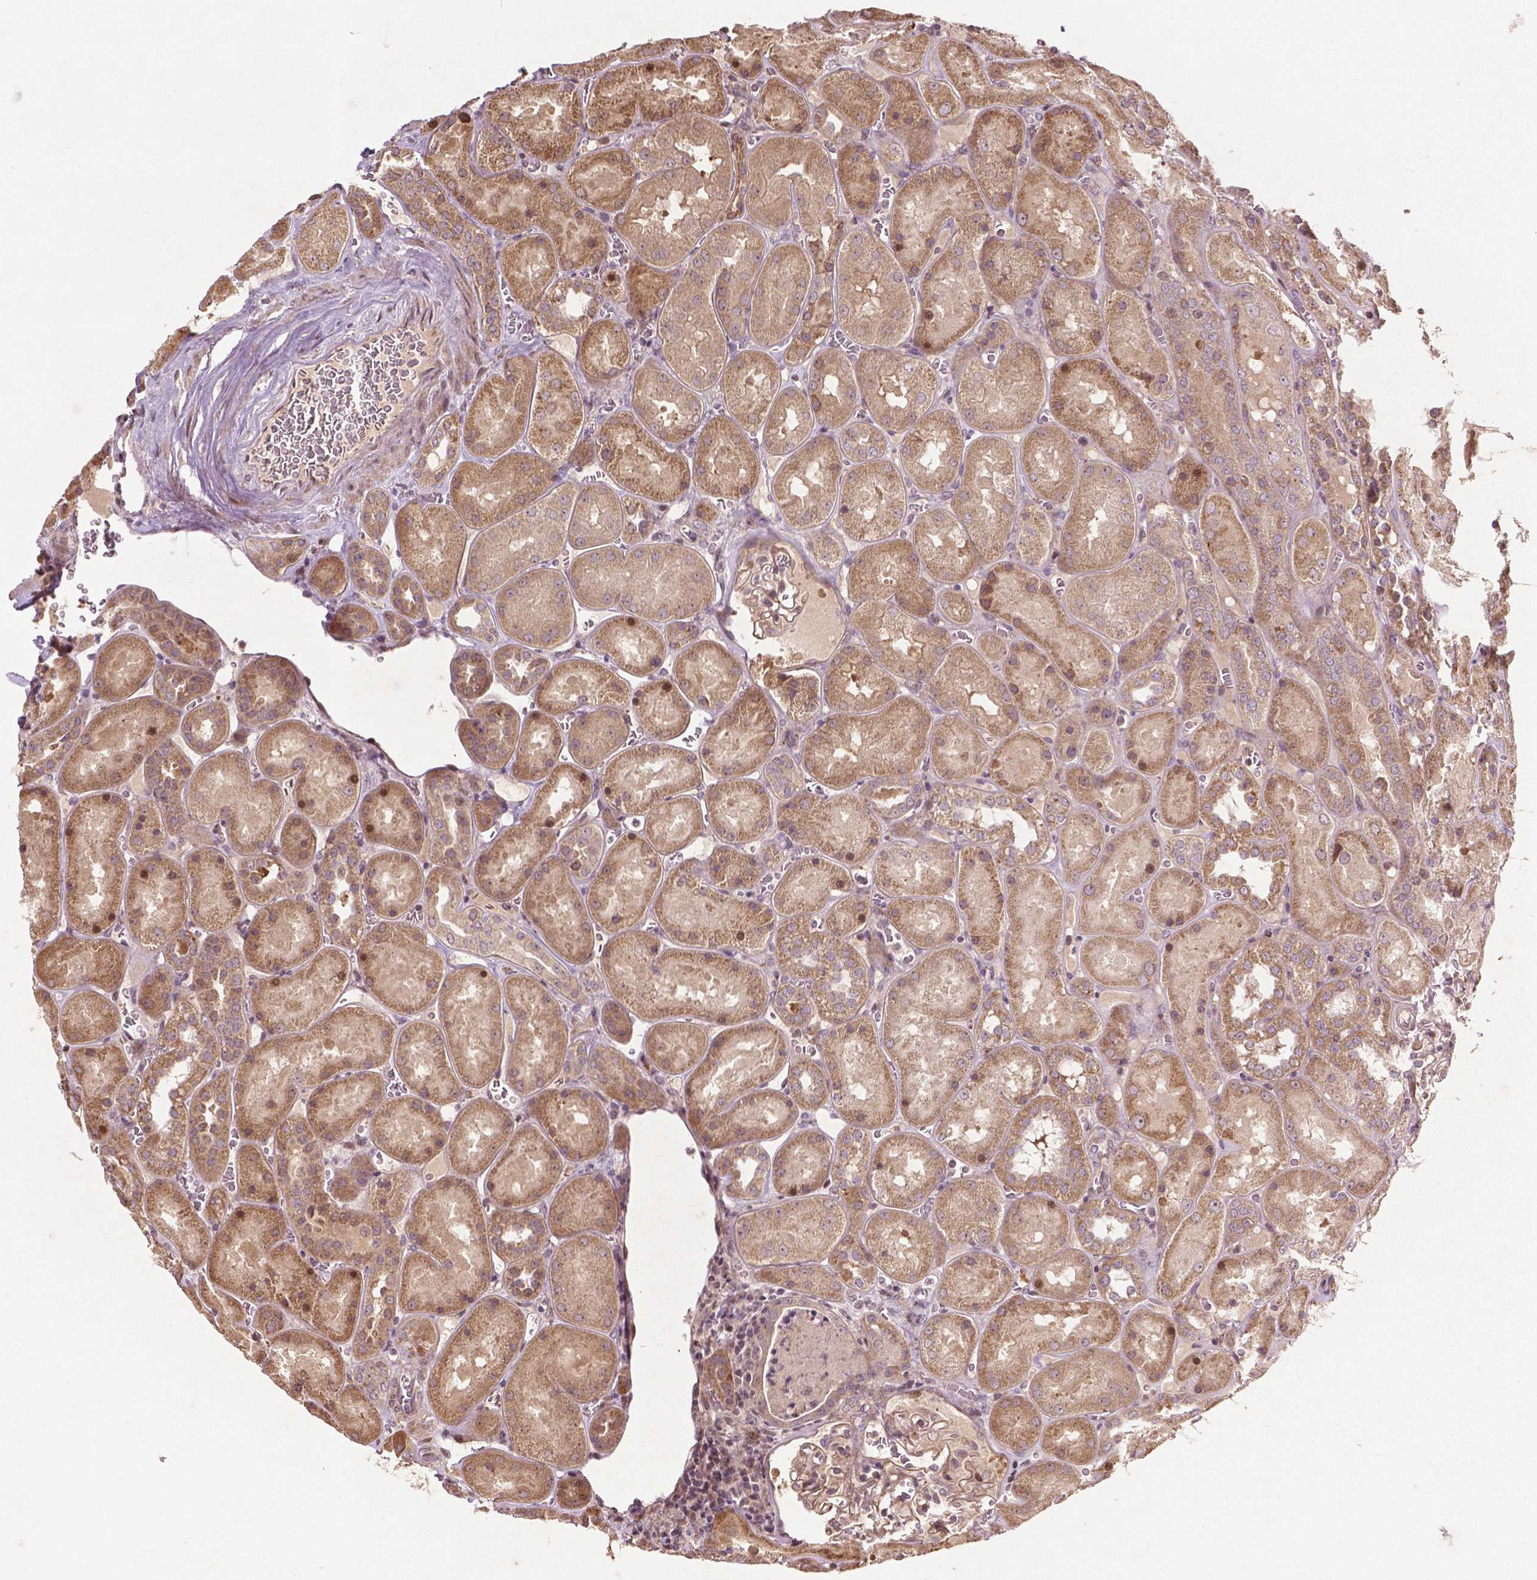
{"staining": {"intensity": "weak", "quantity": "25%-75%", "location": "cytoplasmic/membranous"}, "tissue": "kidney", "cell_type": "Cells in glomeruli", "image_type": "normal", "snomed": [{"axis": "morphology", "description": "Normal tissue, NOS"}, {"axis": "topography", "description": "Kidney"}], "caption": "Immunohistochemistry (IHC) of benign human kidney exhibits low levels of weak cytoplasmic/membranous staining in approximately 25%-75% of cells in glomeruli.", "gene": "B3GALNT2", "patient": {"sex": "male", "age": 73}}